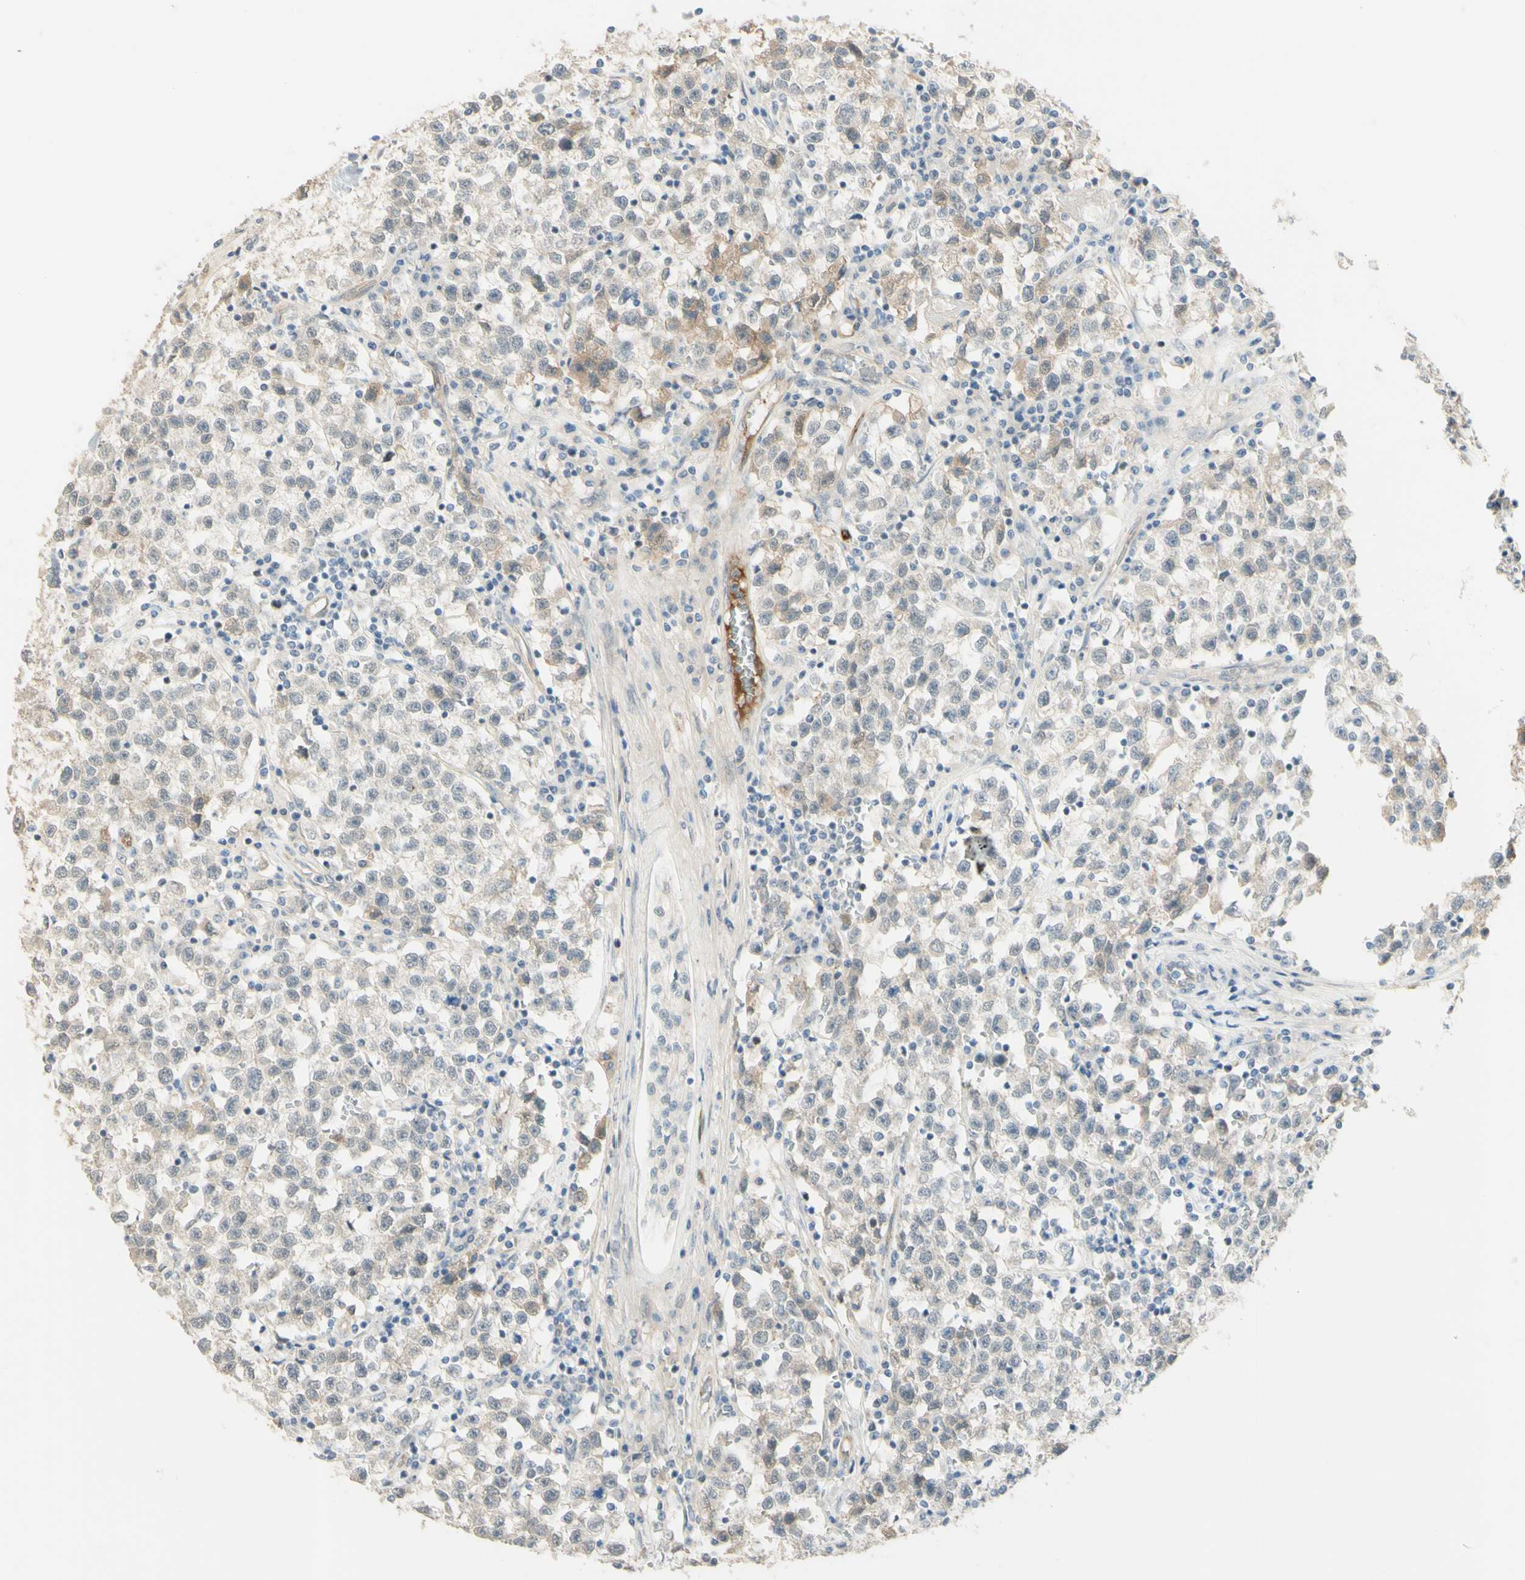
{"staining": {"intensity": "weak", "quantity": "25%-75%", "location": "cytoplasmic/membranous"}, "tissue": "testis cancer", "cell_type": "Tumor cells", "image_type": "cancer", "snomed": [{"axis": "morphology", "description": "Seminoma, NOS"}, {"axis": "topography", "description": "Testis"}], "caption": "A photomicrograph of seminoma (testis) stained for a protein reveals weak cytoplasmic/membranous brown staining in tumor cells.", "gene": "ANGPT2", "patient": {"sex": "male", "age": 22}}